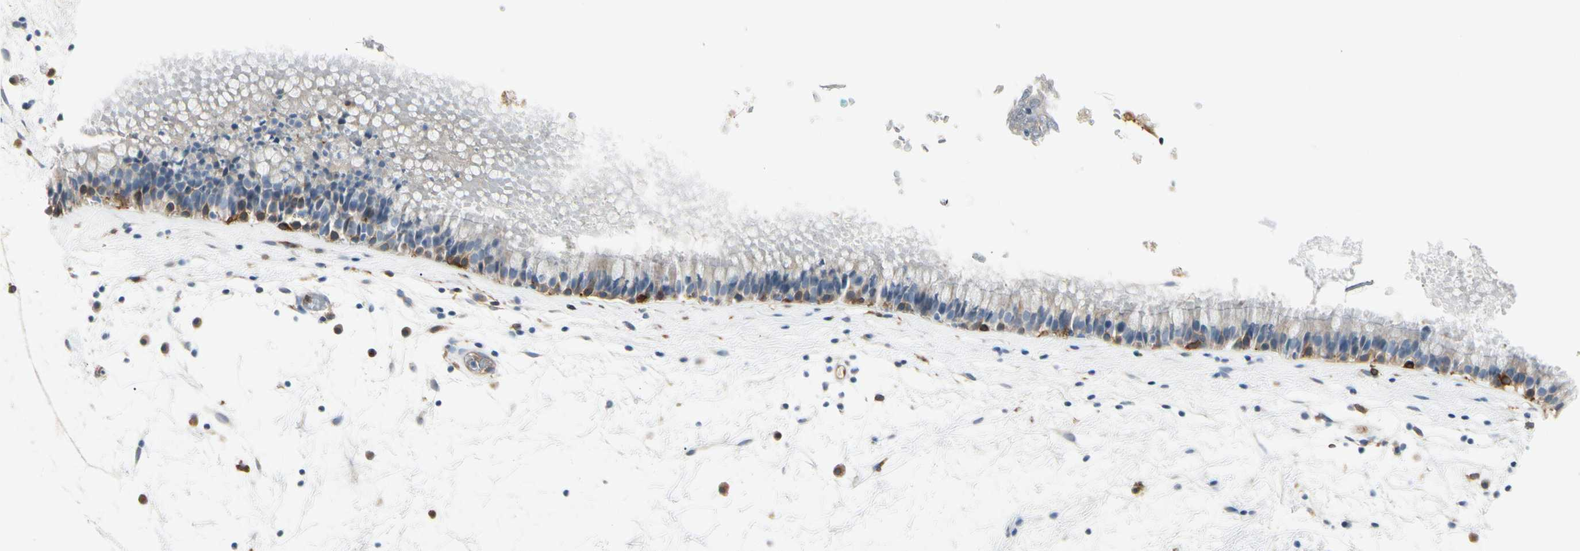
{"staining": {"intensity": "negative", "quantity": "none", "location": "none"}, "tissue": "nasopharynx", "cell_type": "Respiratory epithelial cells", "image_type": "normal", "snomed": [{"axis": "morphology", "description": "Normal tissue, NOS"}, {"axis": "morphology", "description": "Inflammation, NOS"}, {"axis": "topography", "description": "Nasopharynx"}], "caption": "This is a photomicrograph of immunohistochemistry (IHC) staining of benign nasopharynx, which shows no positivity in respiratory epithelial cells. The staining is performed using DAB brown chromogen with nuclei counter-stained in using hematoxylin.", "gene": "LPCAT2", "patient": {"sex": "male", "age": 48}}